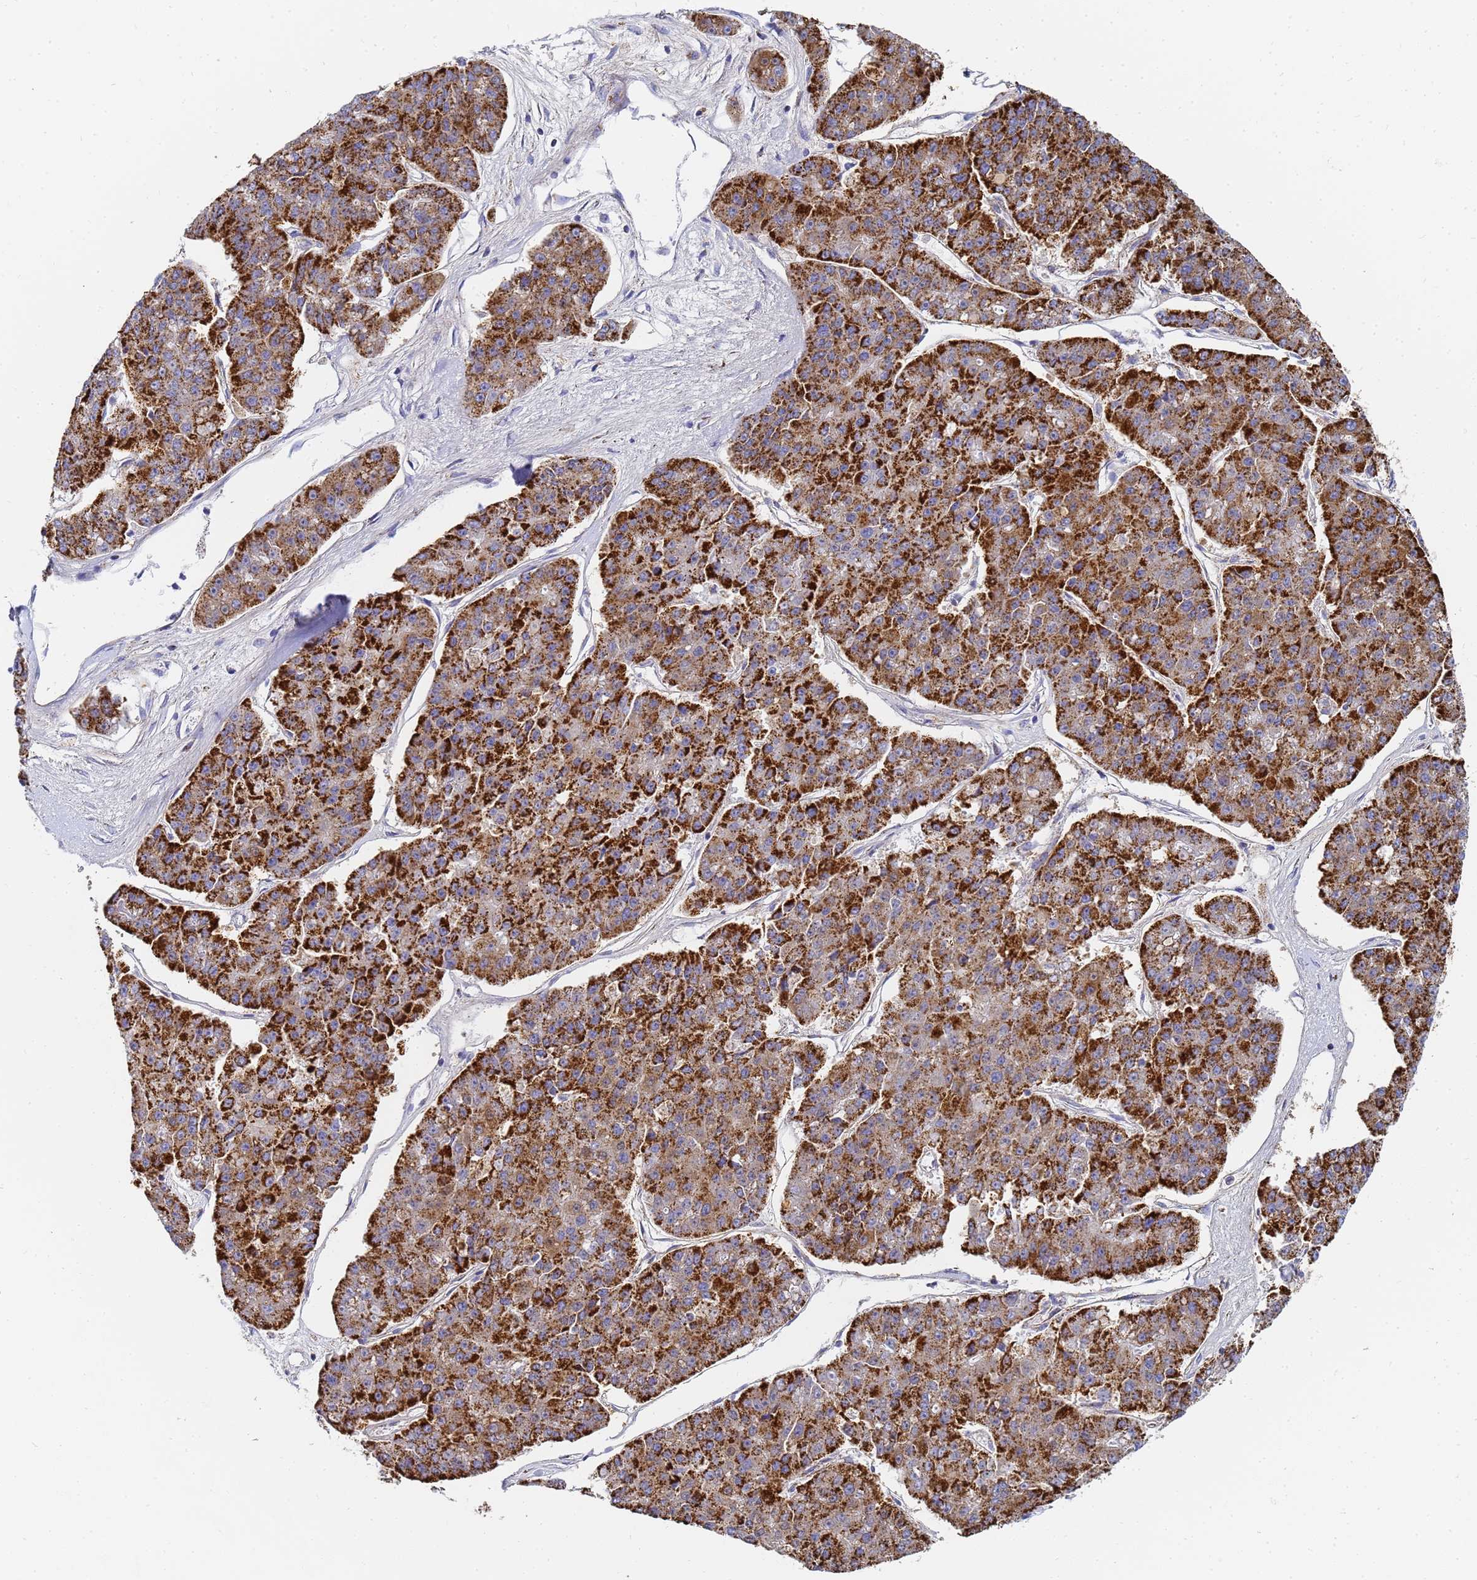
{"staining": {"intensity": "strong", "quantity": ">75%", "location": "cytoplasmic/membranous"}, "tissue": "pancreatic cancer", "cell_type": "Tumor cells", "image_type": "cancer", "snomed": [{"axis": "morphology", "description": "Adenocarcinoma, NOS"}, {"axis": "topography", "description": "Pancreas"}], "caption": "This histopathology image demonstrates pancreatic cancer (adenocarcinoma) stained with immunohistochemistry to label a protein in brown. The cytoplasmic/membranous of tumor cells show strong positivity for the protein. Nuclei are counter-stained blue.", "gene": "CNIH4", "patient": {"sex": "male", "age": 50}}